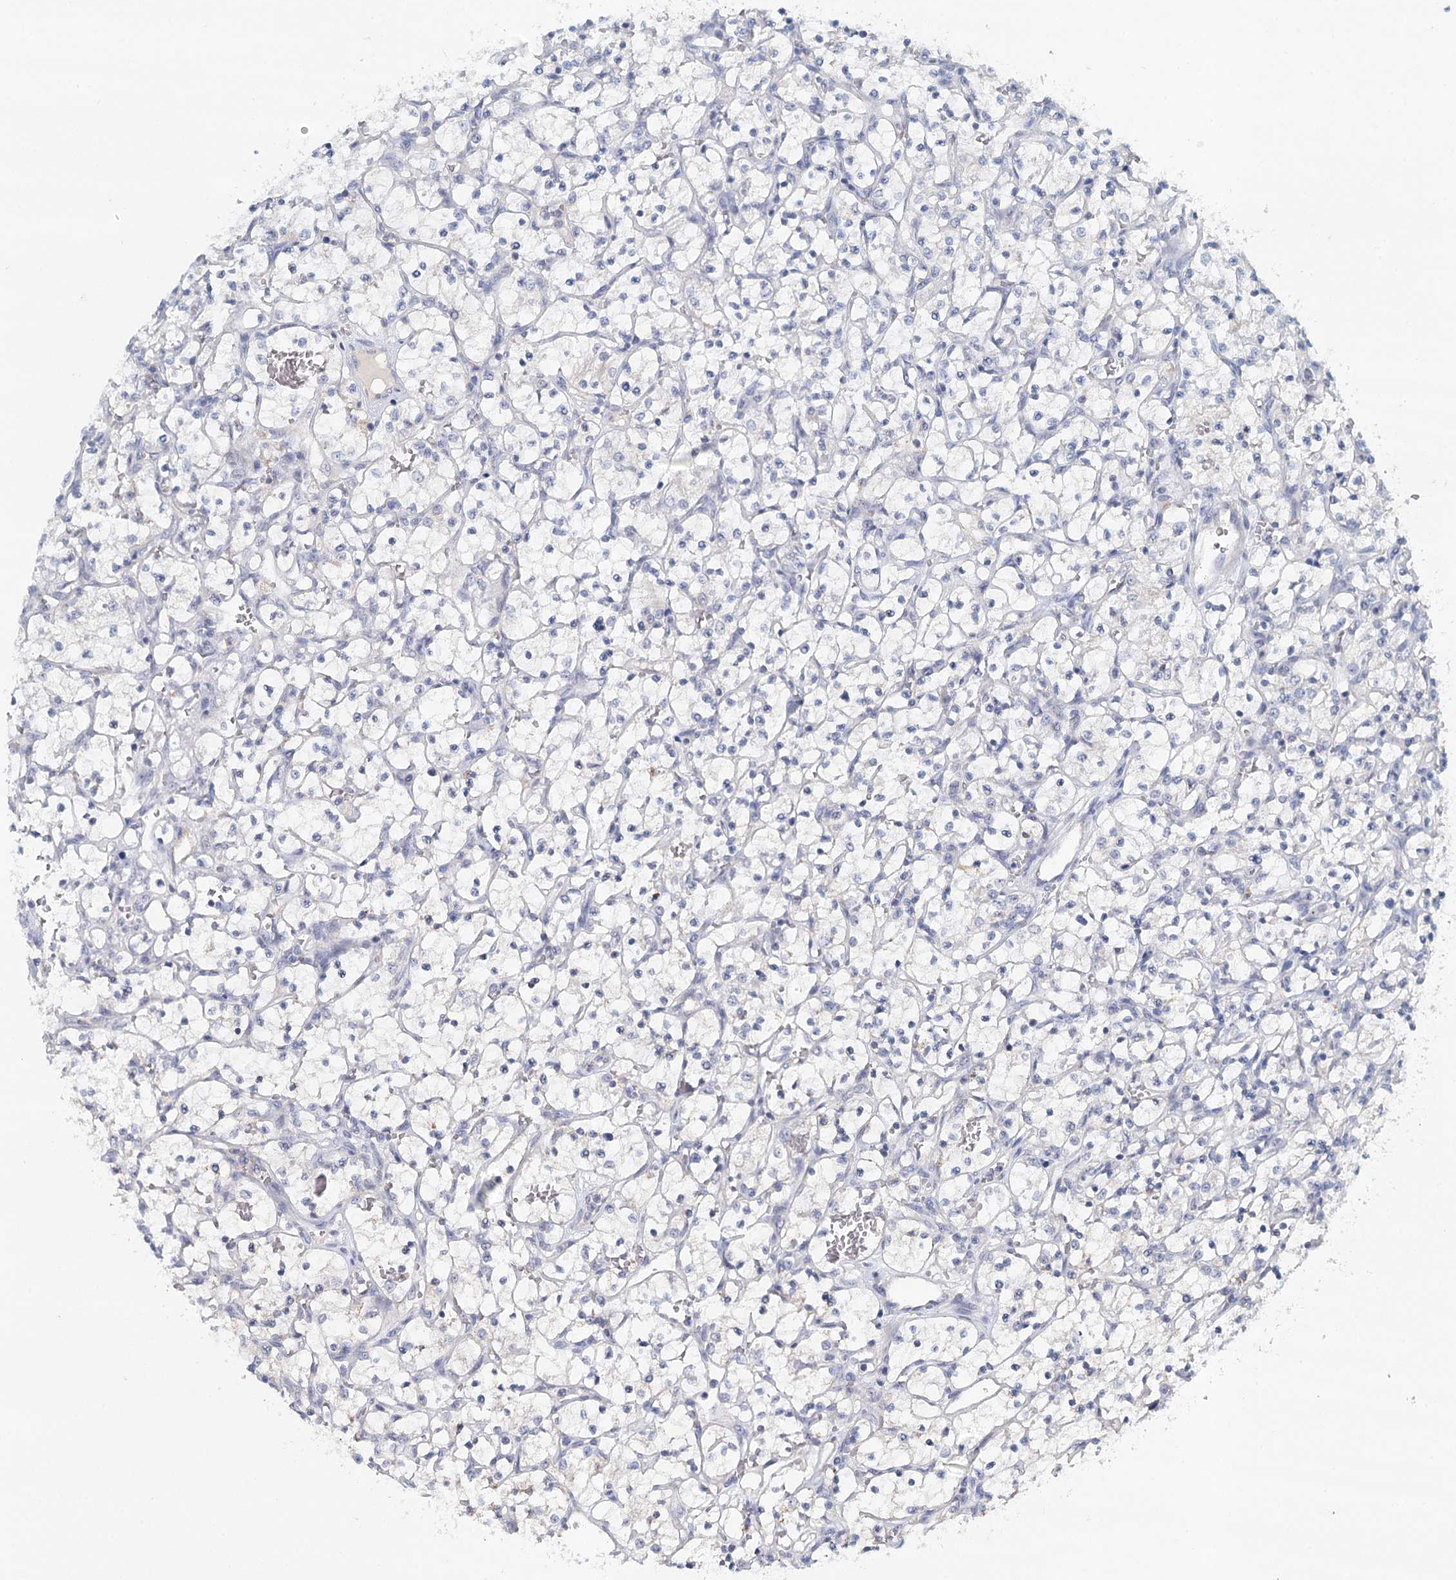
{"staining": {"intensity": "negative", "quantity": "none", "location": "none"}, "tissue": "renal cancer", "cell_type": "Tumor cells", "image_type": "cancer", "snomed": [{"axis": "morphology", "description": "Adenocarcinoma, NOS"}, {"axis": "topography", "description": "Kidney"}], "caption": "The image demonstrates no staining of tumor cells in renal cancer.", "gene": "RBM43", "patient": {"sex": "female", "age": 69}}